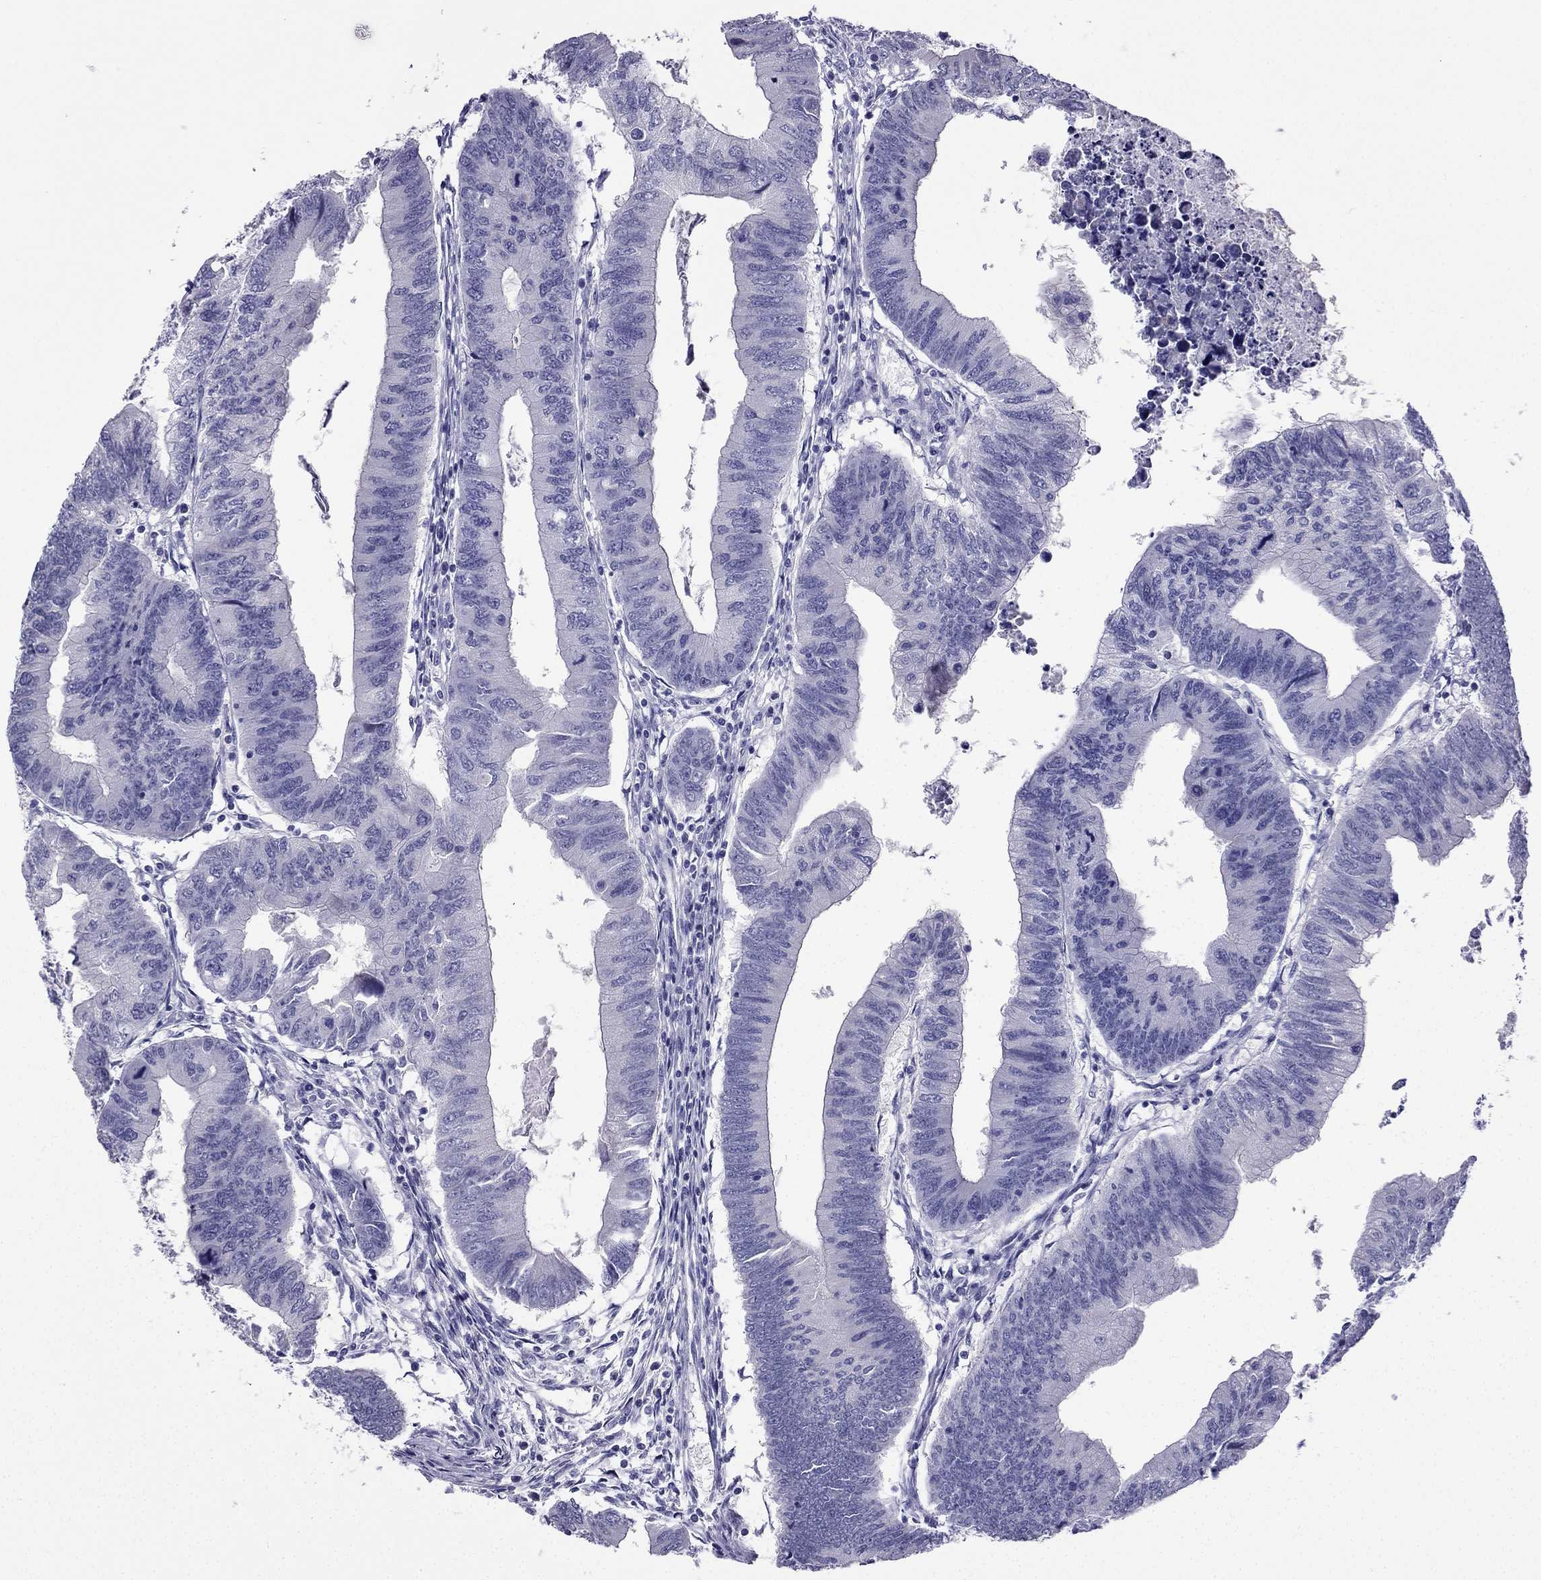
{"staining": {"intensity": "negative", "quantity": "none", "location": "none"}, "tissue": "colorectal cancer", "cell_type": "Tumor cells", "image_type": "cancer", "snomed": [{"axis": "morphology", "description": "Adenocarcinoma, NOS"}, {"axis": "topography", "description": "Colon"}], "caption": "The micrograph shows no staining of tumor cells in colorectal cancer (adenocarcinoma).", "gene": "KCNJ10", "patient": {"sex": "male", "age": 53}}